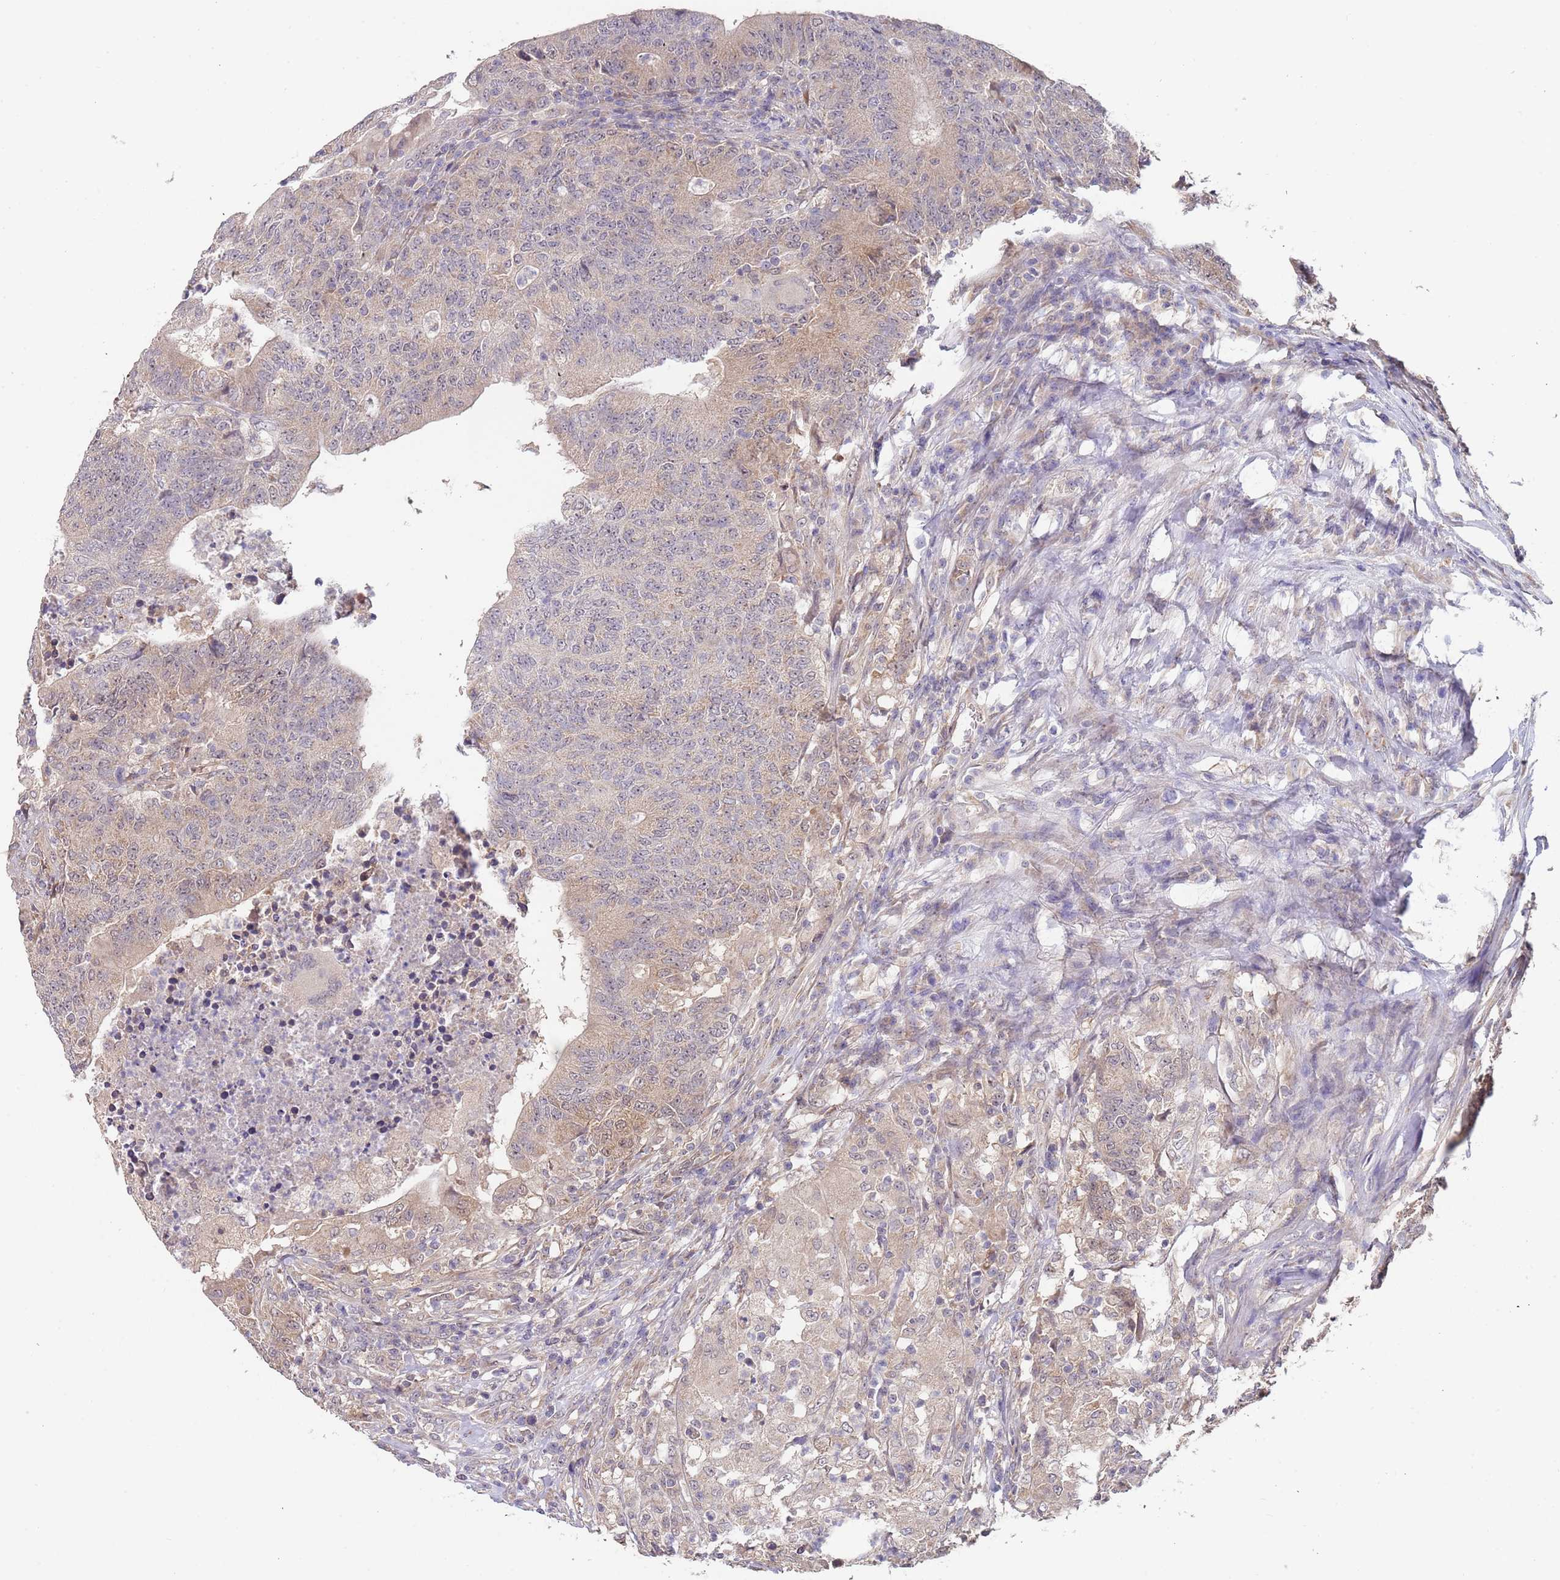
{"staining": {"intensity": "weak", "quantity": "25%-75%", "location": "cytoplasmic/membranous"}, "tissue": "colorectal cancer", "cell_type": "Tumor cells", "image_type": "cancer", "snomed": [{"axis": "morphology", "description": "Adenocarcinoma, NOS"}, {"axis": "topography", "description": "Colon"}], "caption": "Protein expression analysis of human colorectal adenocarcinoma reveals weak cytoplasmic/membranous staining in approximately 25%-75% of tumor cells.", "gene": "TMEM64", "patient": {"sex": "female", "age": 75}}